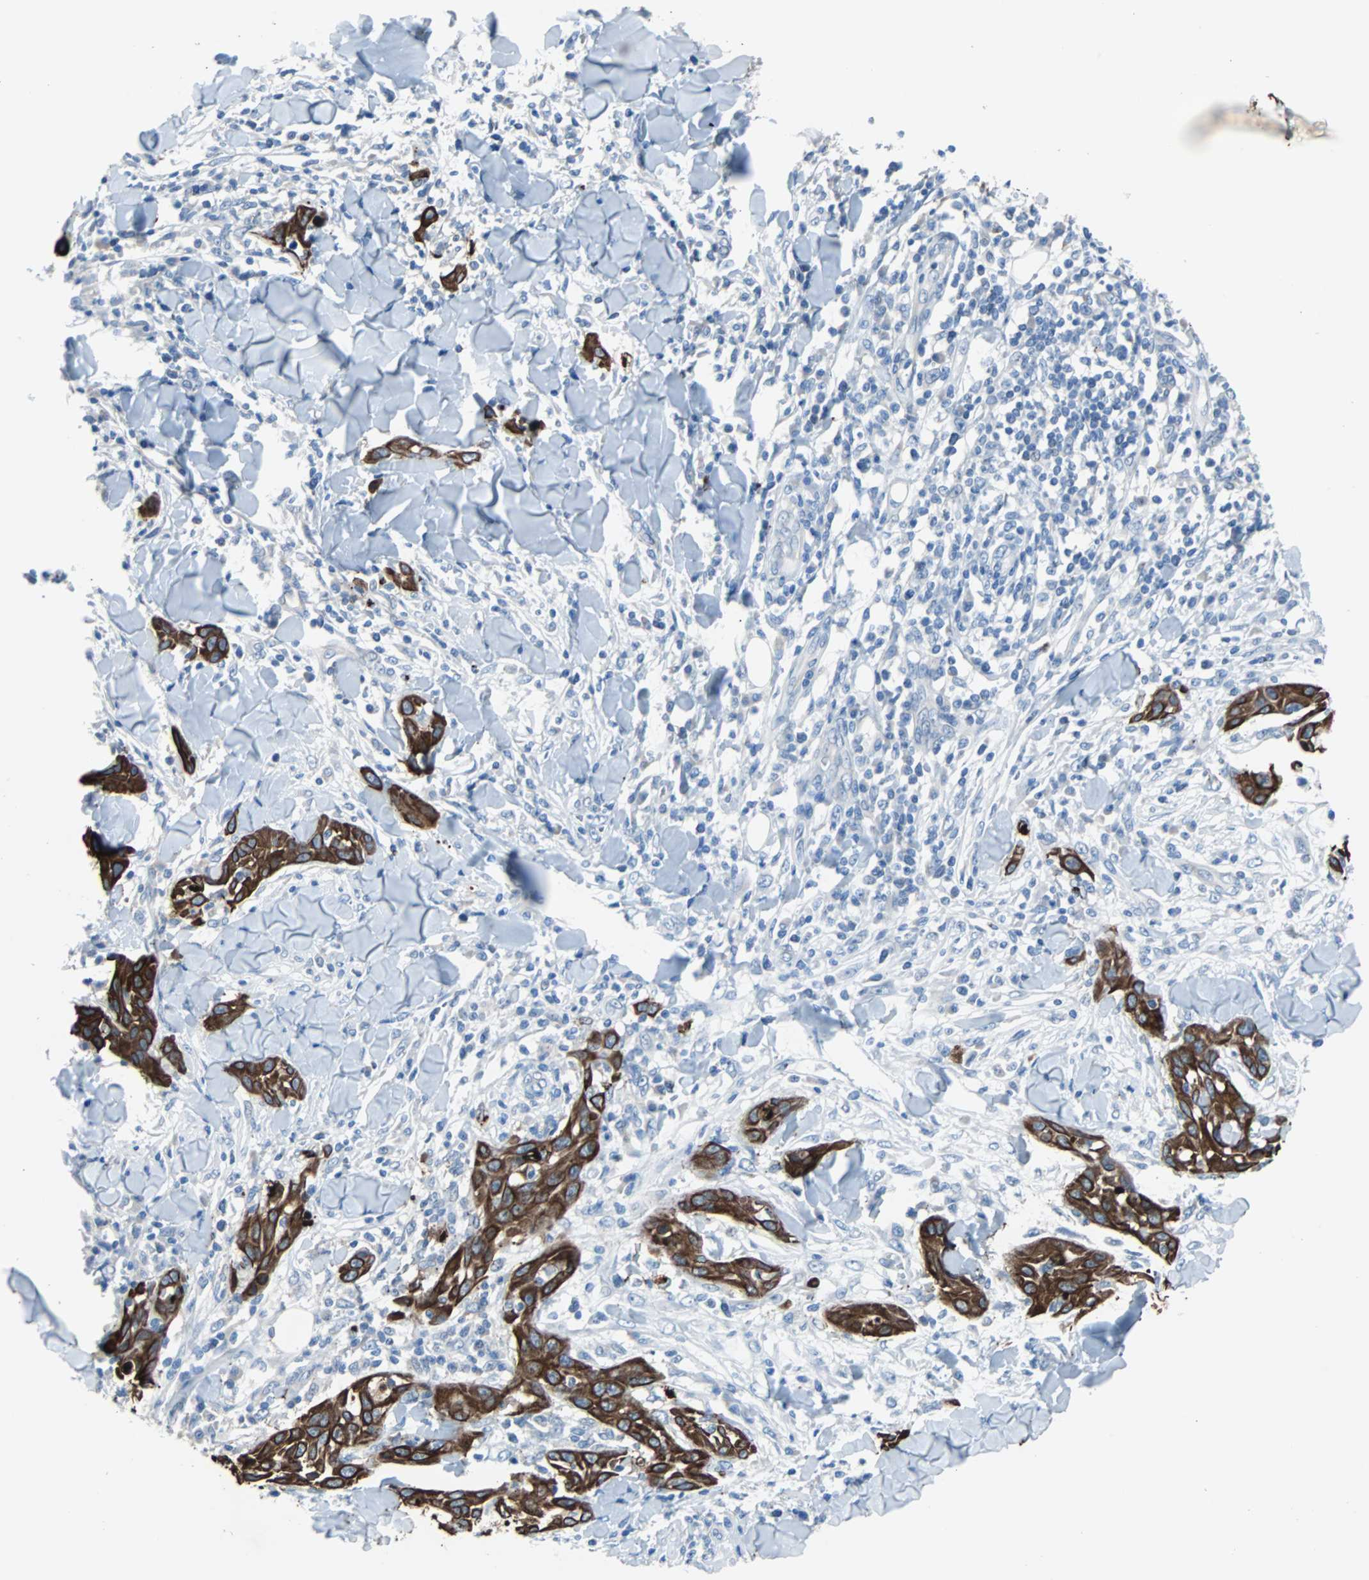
{"staining": {"intensity": "strong", "quantity": ">75%", "location": "cytoplasmic/membranous"}, "tissue": "skin cancer", "cell_type": "Tumor cells", "image_type": "cancer", "snomed": [{"axis": "morphology", "description": "Squamous cell carcinoma, NOS"}, {"axis": "topography", "description": "Skin"}], "caption": "Protein expression analysis of squamous cell carcinoma (skin) demonstrates strong cytoplasmic/membranous positivity in about >75% of tumor cells.", "gene": "KRT7", "patient": {"sex": "male", "age": 24}}